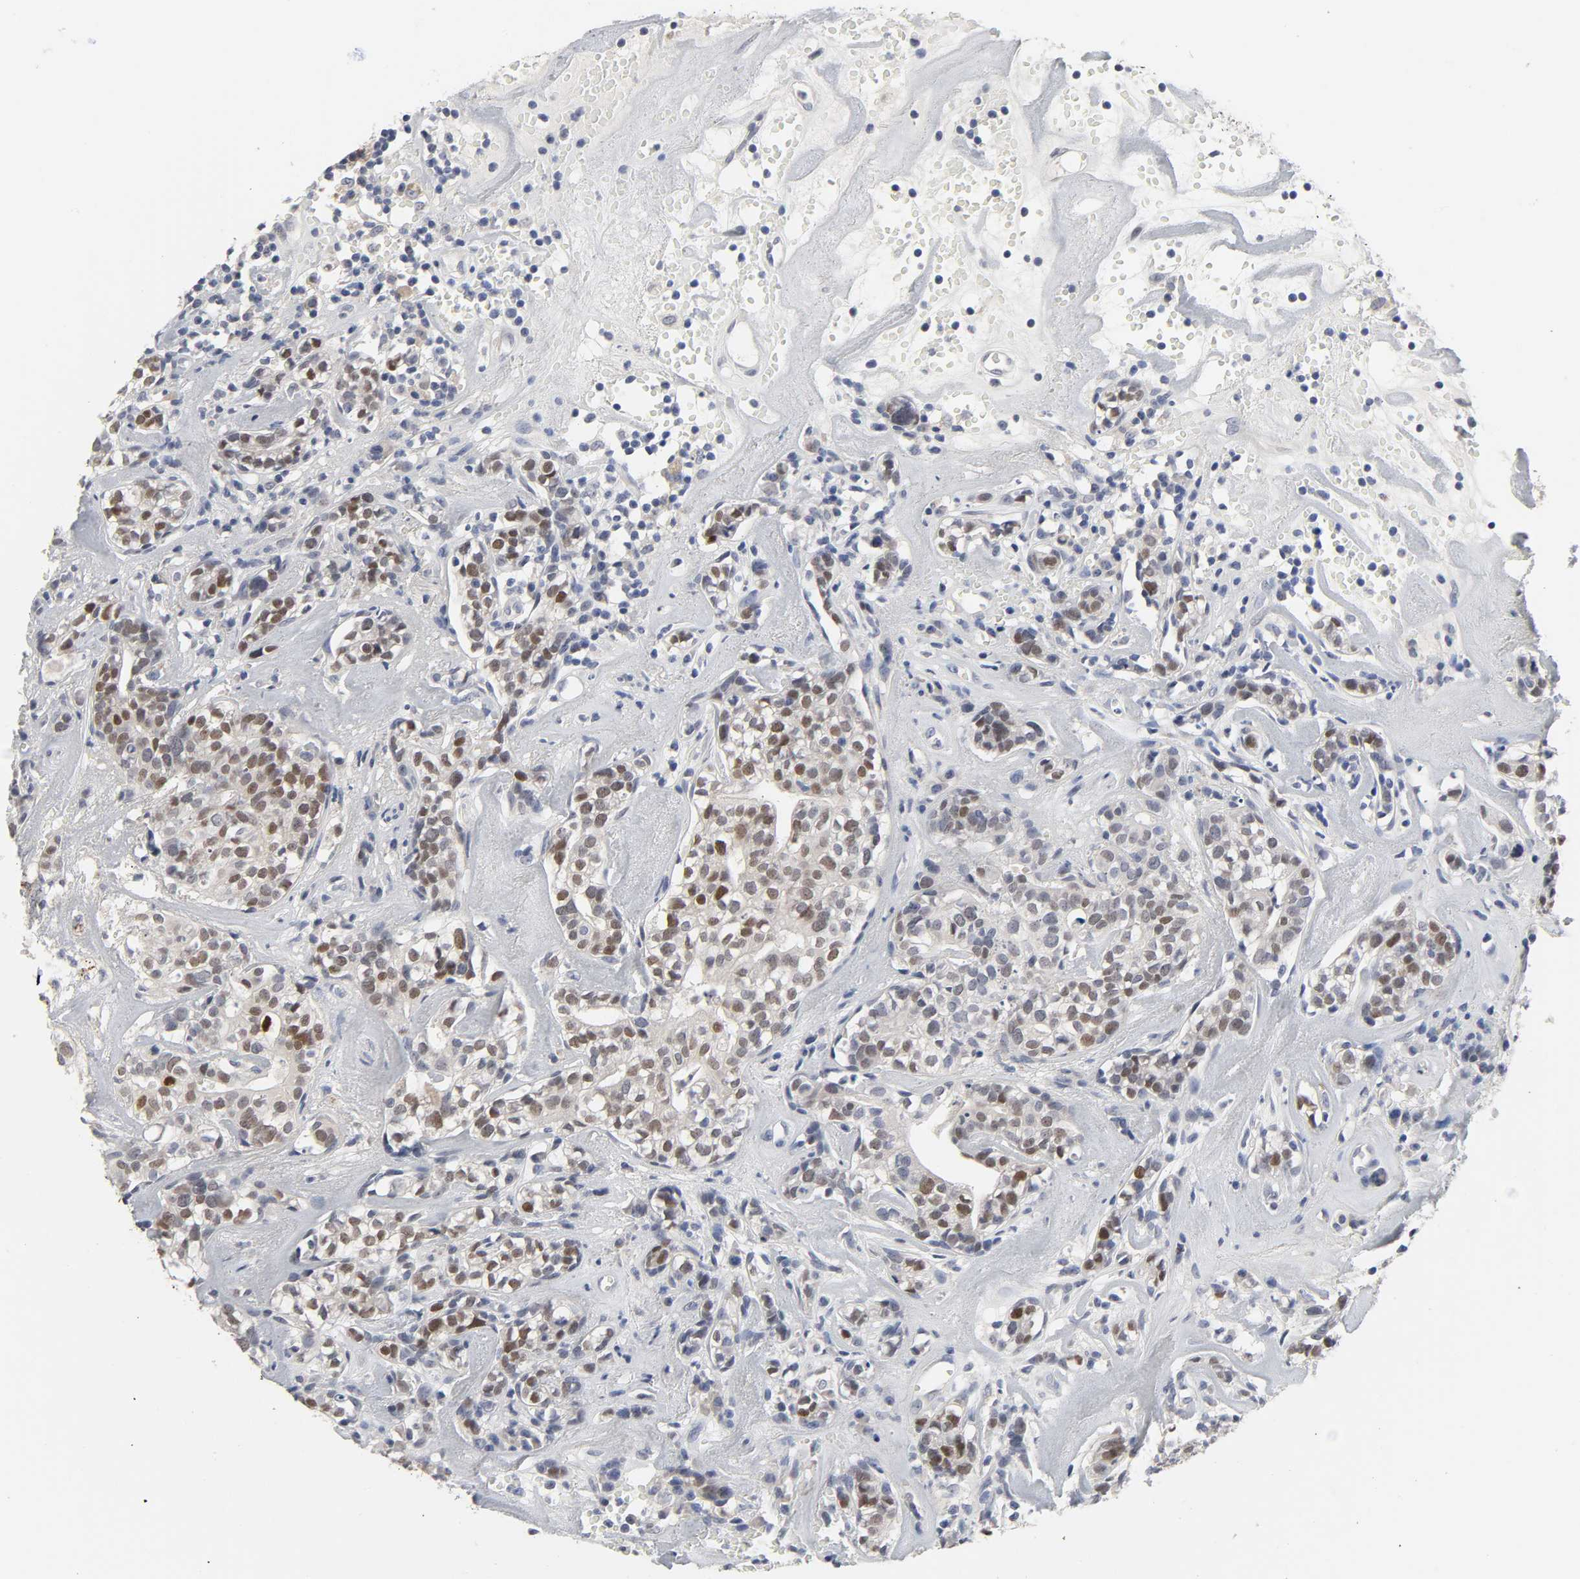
{"staining": {"intensity": "moderate", "quantity": ">75%", "location": "nuclear"}, "tissue": "head and neck cancer", "cell_type": "Tumor cells", "image_type": "cancer", "snomed": [{"axis": "morphology", "description": "Adenocarcinoma, NOS"}, {"axis": "topography", "description": "Salivary gland"}, {"axis": "topography", "description": "Head-Neck"}], "caption": "About >75% of tumor cells in human head and neck adenocarcinoma display moderate nuclear protein staining as visualized by brown immunohistochemical staining.", "gene": "SALL2", "patient": {"sex": "female", "age": 65}}